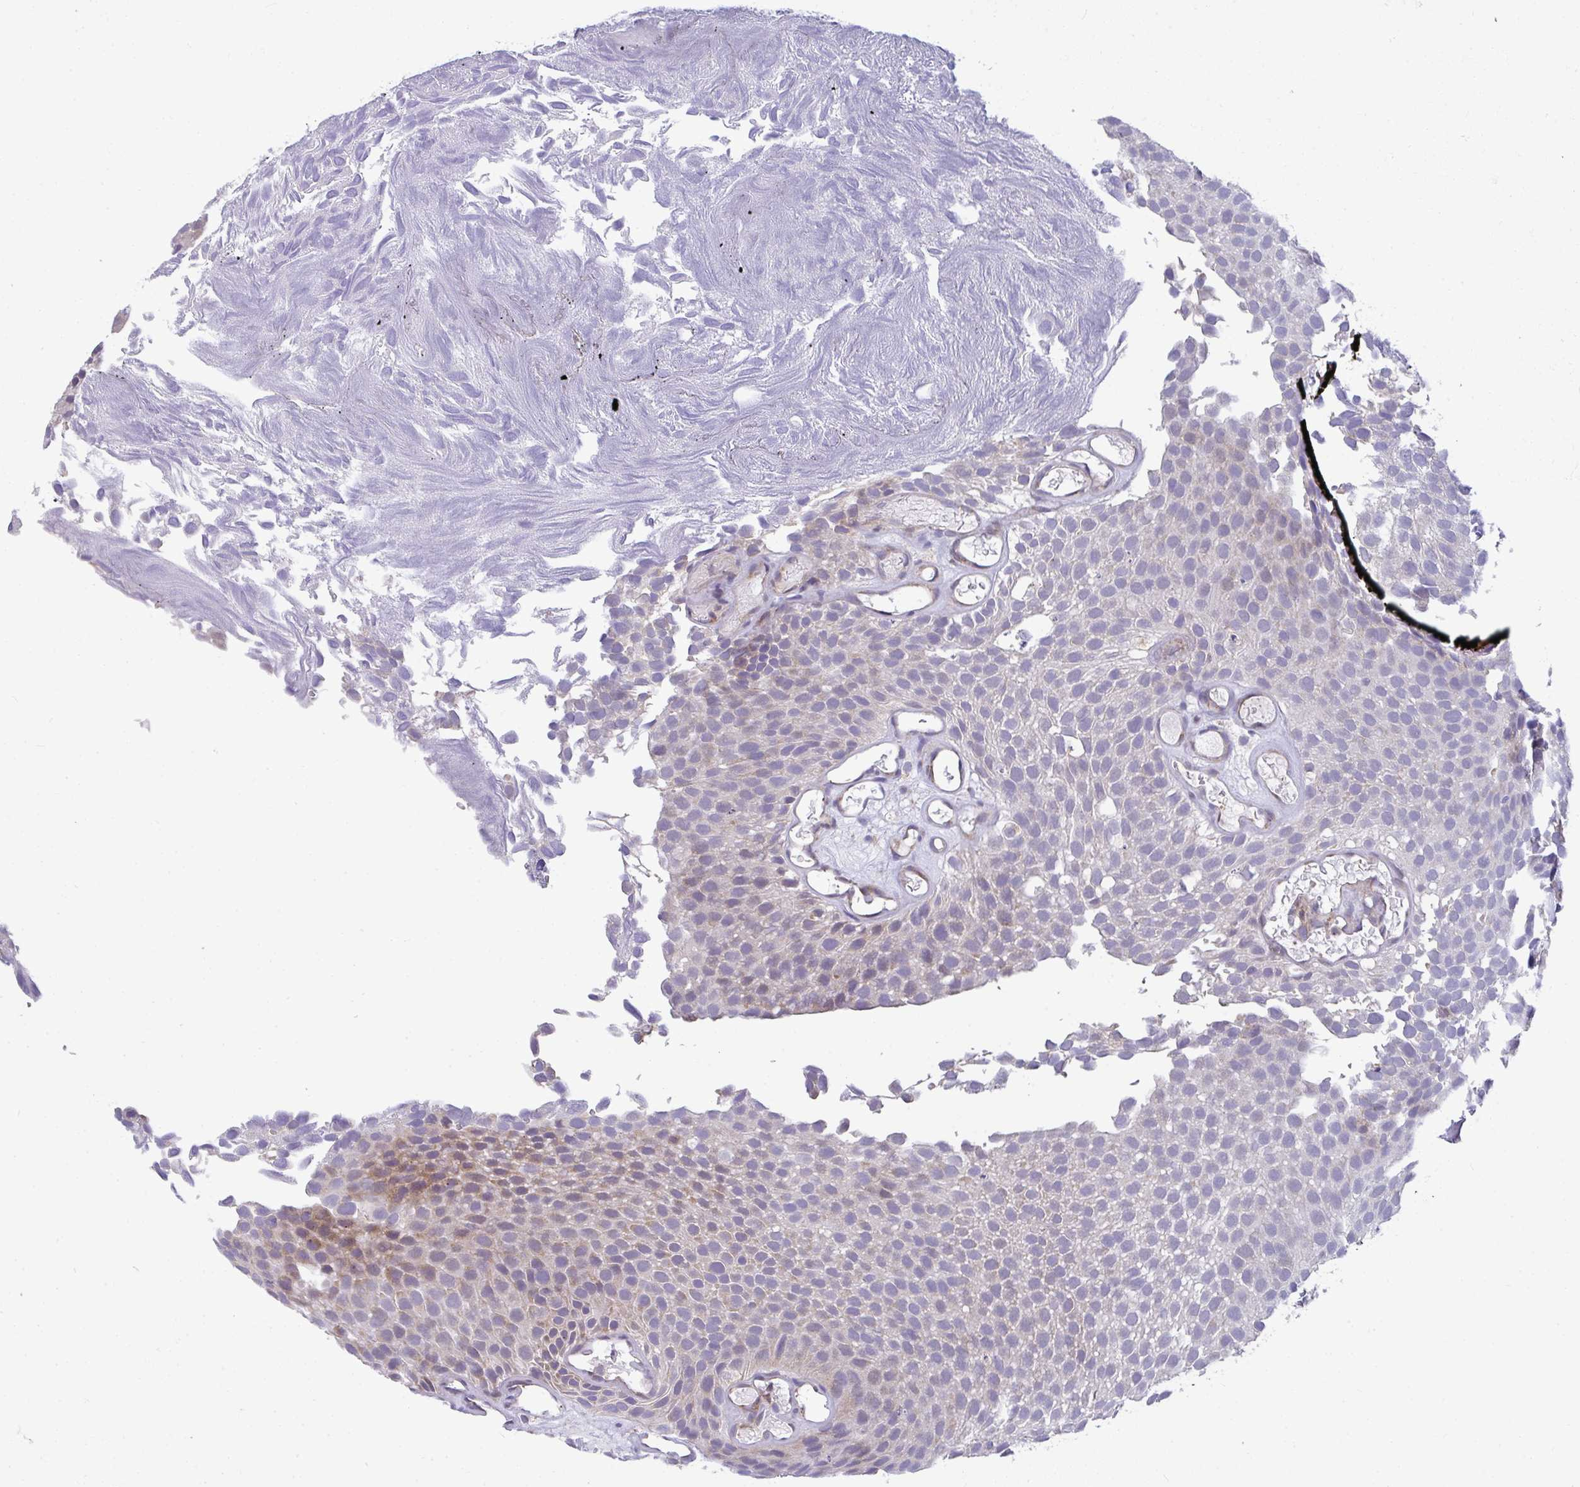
{"staining": {"intensity": "weak", "quantity": "<25%", "location": "cytoplasmic/membranous"}, "tissue": "urothelial cancer", "cell_type": "Tumor cells", "image_type": "cancer", "snomed": [{"axis": "morphology", "description": "Urothelial carcinoma, Low grade"}, {"axis": "topography", "description": "Urinary bladder"}], "caption": "An IHC histopathology image of low-grade urothelial carcinoma is shown. There is no staining in tumor cells of low-grade urothelial carcinoma. (DAB immunohistochemistry, high magnification).", "gene": "SRRM4", "patient": {"sex": "male", "age": 89}}